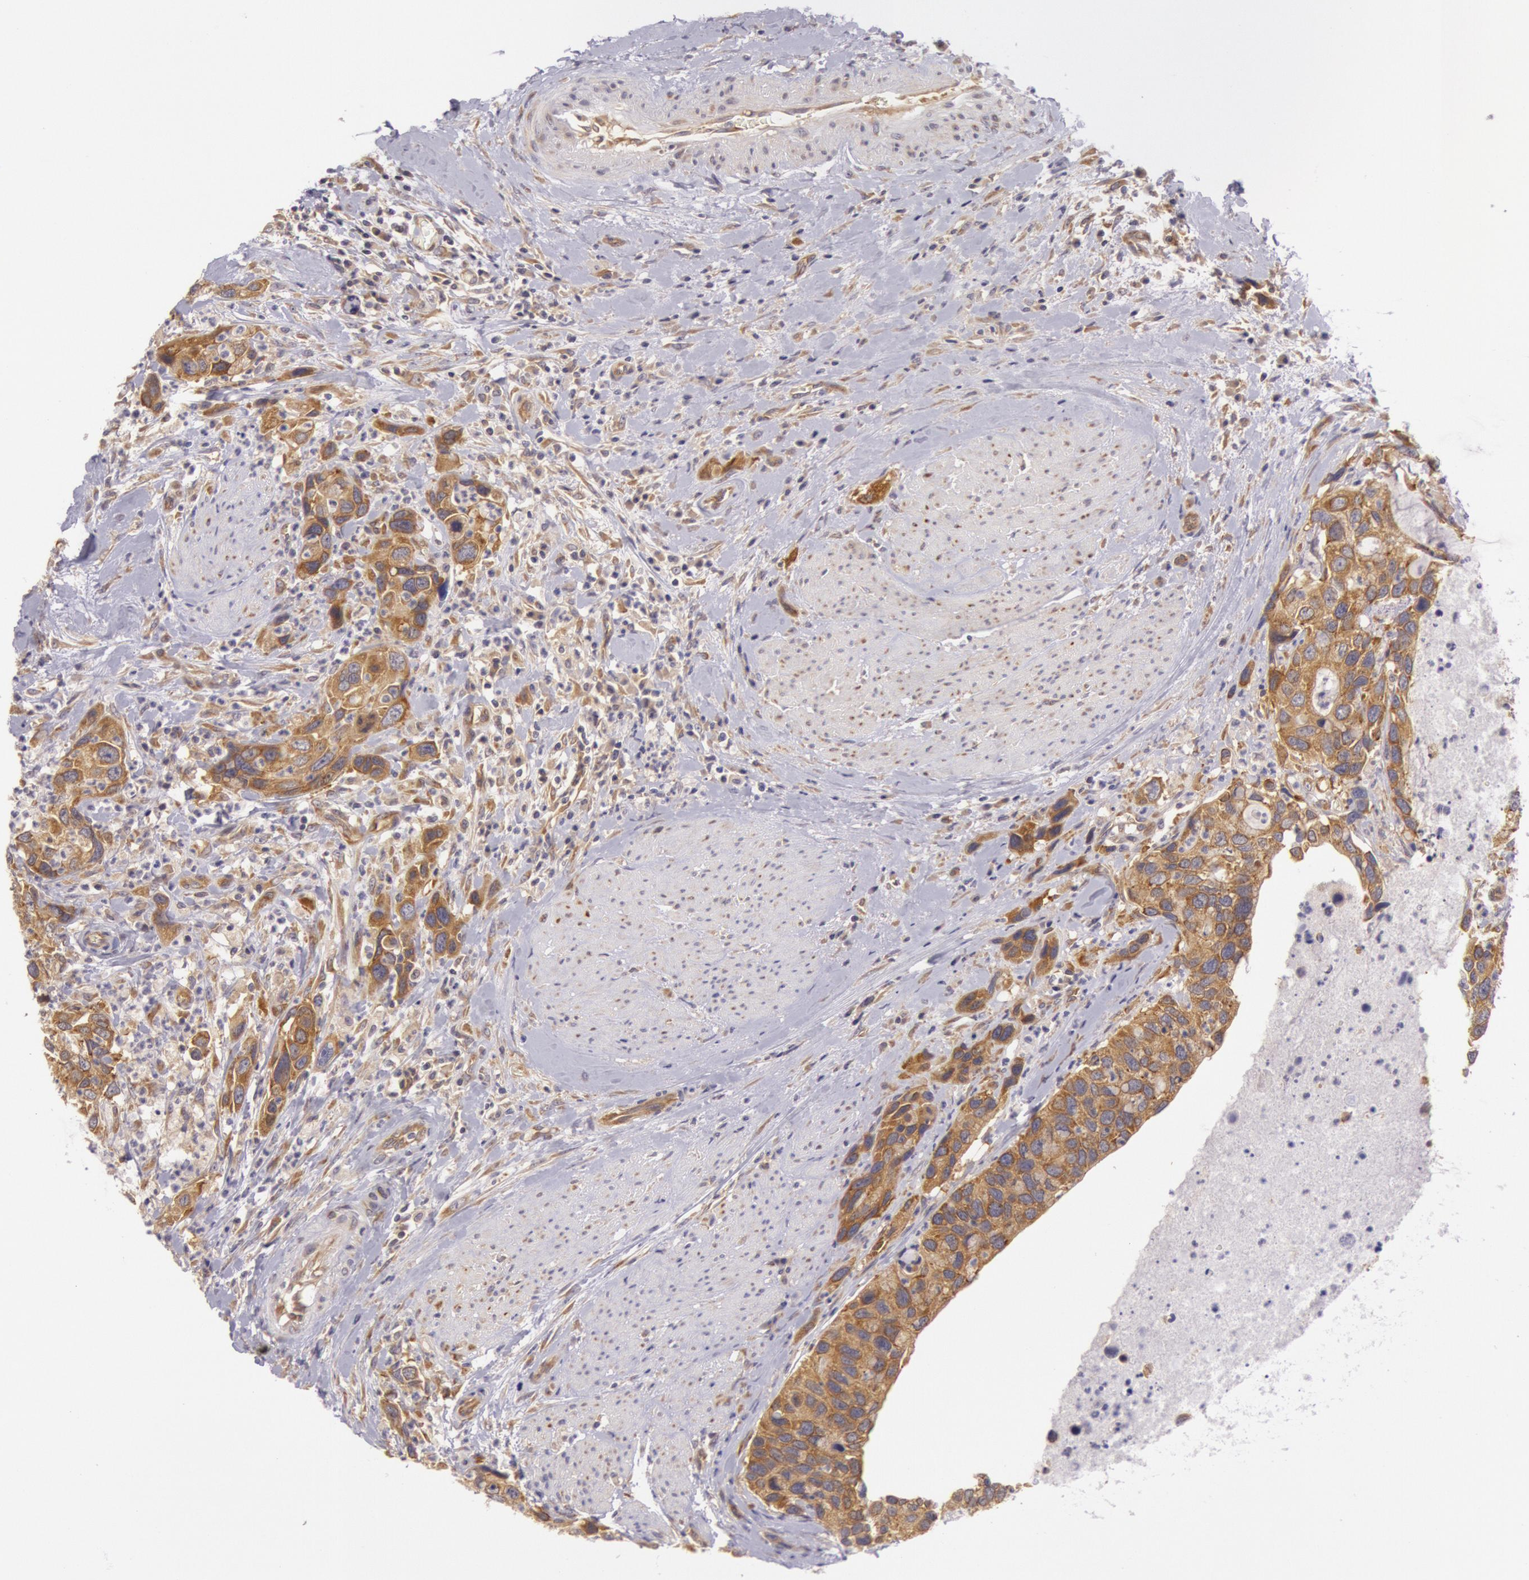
{"staining": {"intensity": "moderate", "quantity": ">75%", "location": "cytoplasmic/membranous"}, "tissue": "urothelial cancer", "cell_type": "Tumor cells", "image_type": "cancer", "snomed": [{"axis": "morphology", "description": "Urothelial carcinoma, High grade"}, {"axis": "topography", "description": "Urinary bladder"}], "caption": "Protein staining of urothelial cancer tissue exhibits moderate cytoplasmic/membranous expression in about >75% of tumor cells. The staining is performed using DAB (3,3'-diaminobenzidine) brown chromogen to label protein expression. The nuclei are counter-stained blue using hematoxylin.", "gene": "CHUK", "patient": {"sex": "male", "age": 66}}